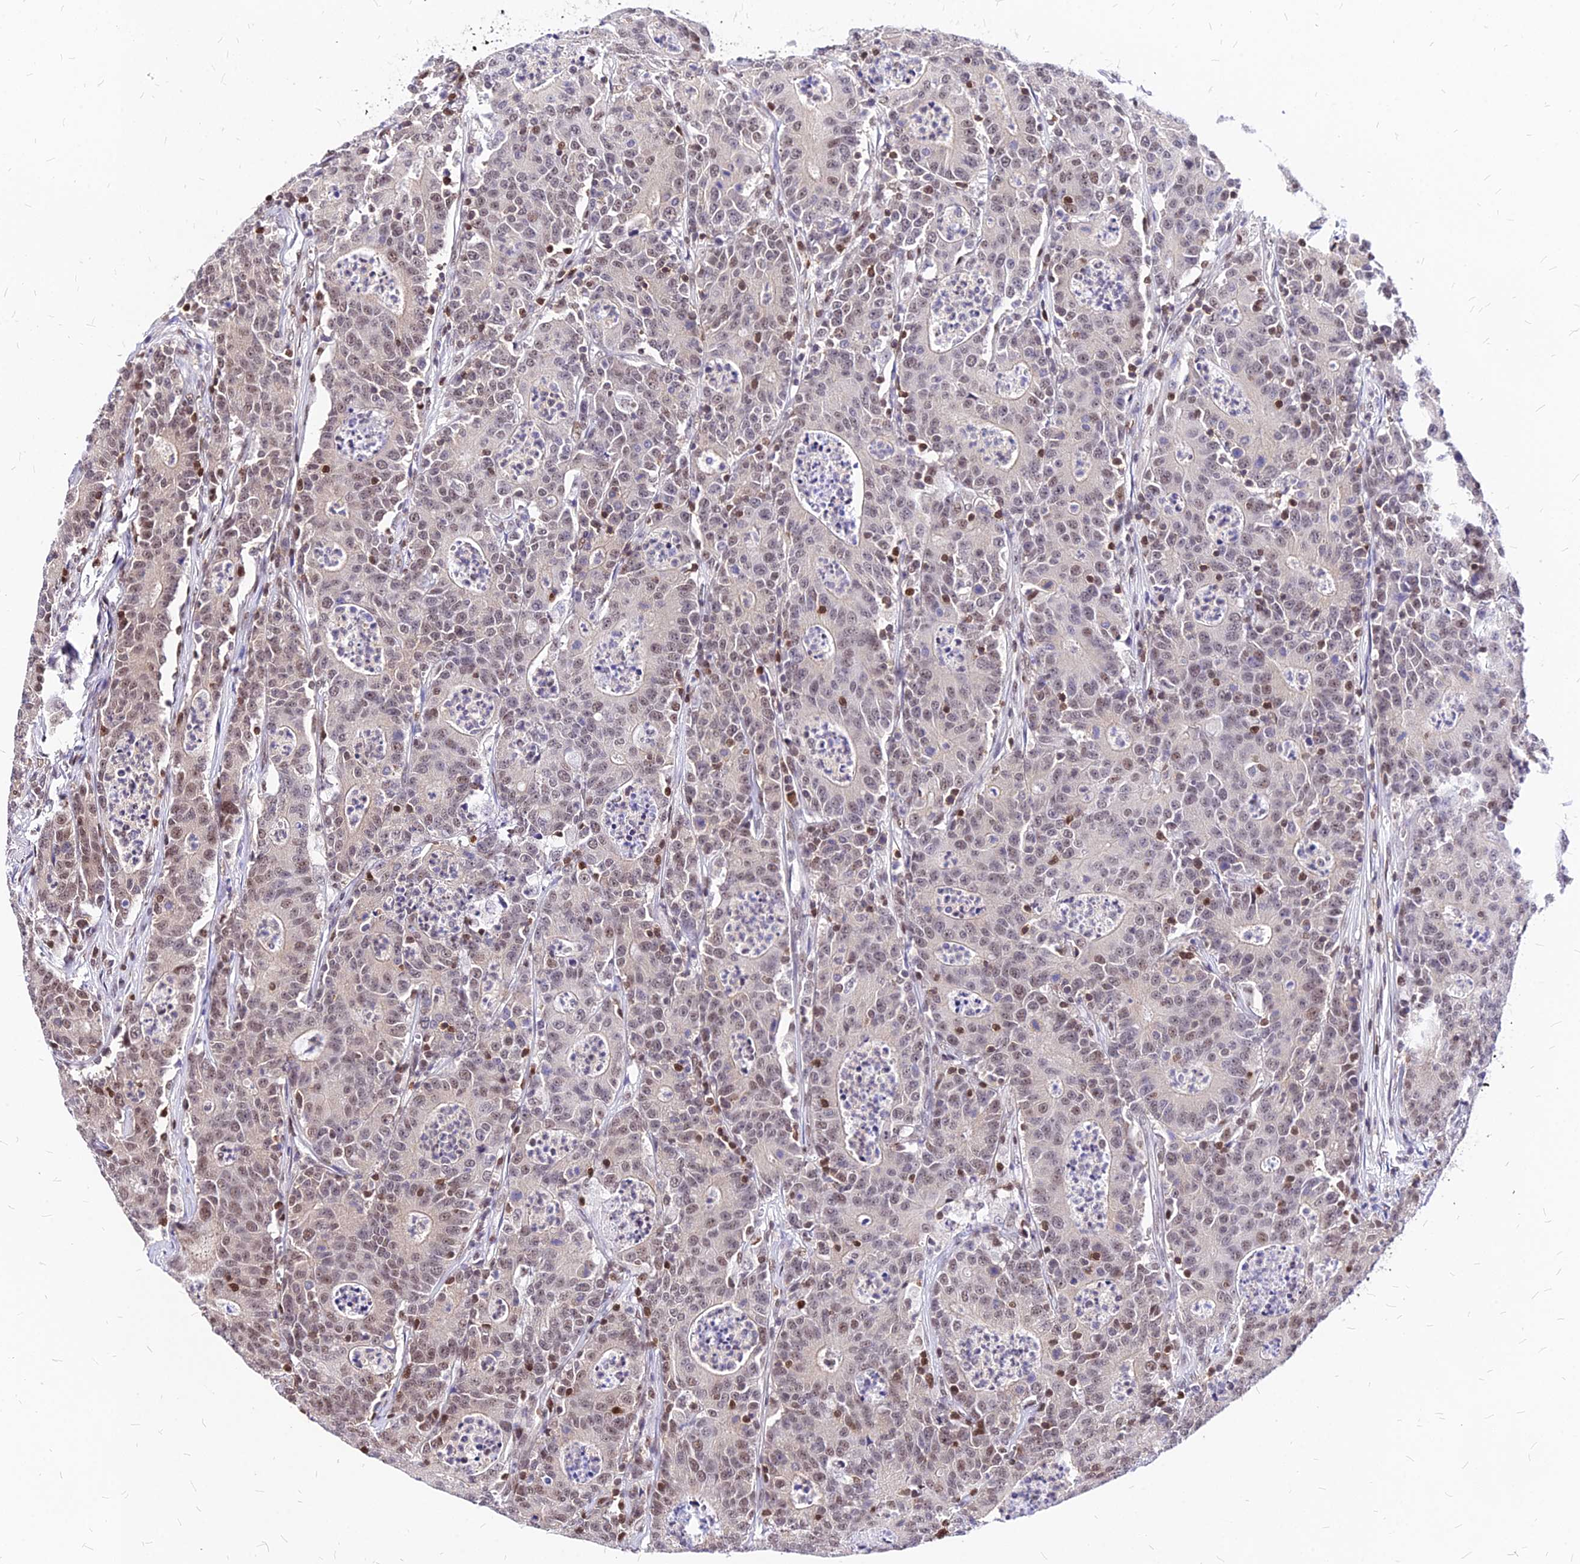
{"staining": {"intensity": "weak", "quantity": "25%-75%", "location": "nuclear"}, "tissue": "colorectal cancer", "cell_type": "Tumor cells", "image_type": "cancer", "snomed": [{"axis": "morphology", "description": "Adenocarcinoma, NOS"}, {"axis": "topography", "description": "Colon"}], "caption": "Human colorectal cancer stained for a protein (brown) exhibits weak nuclear positive expression in about 25%-75% of tumor cells.", "gene": "PAXX", "patient": {"sex": "male", "age": 83}}